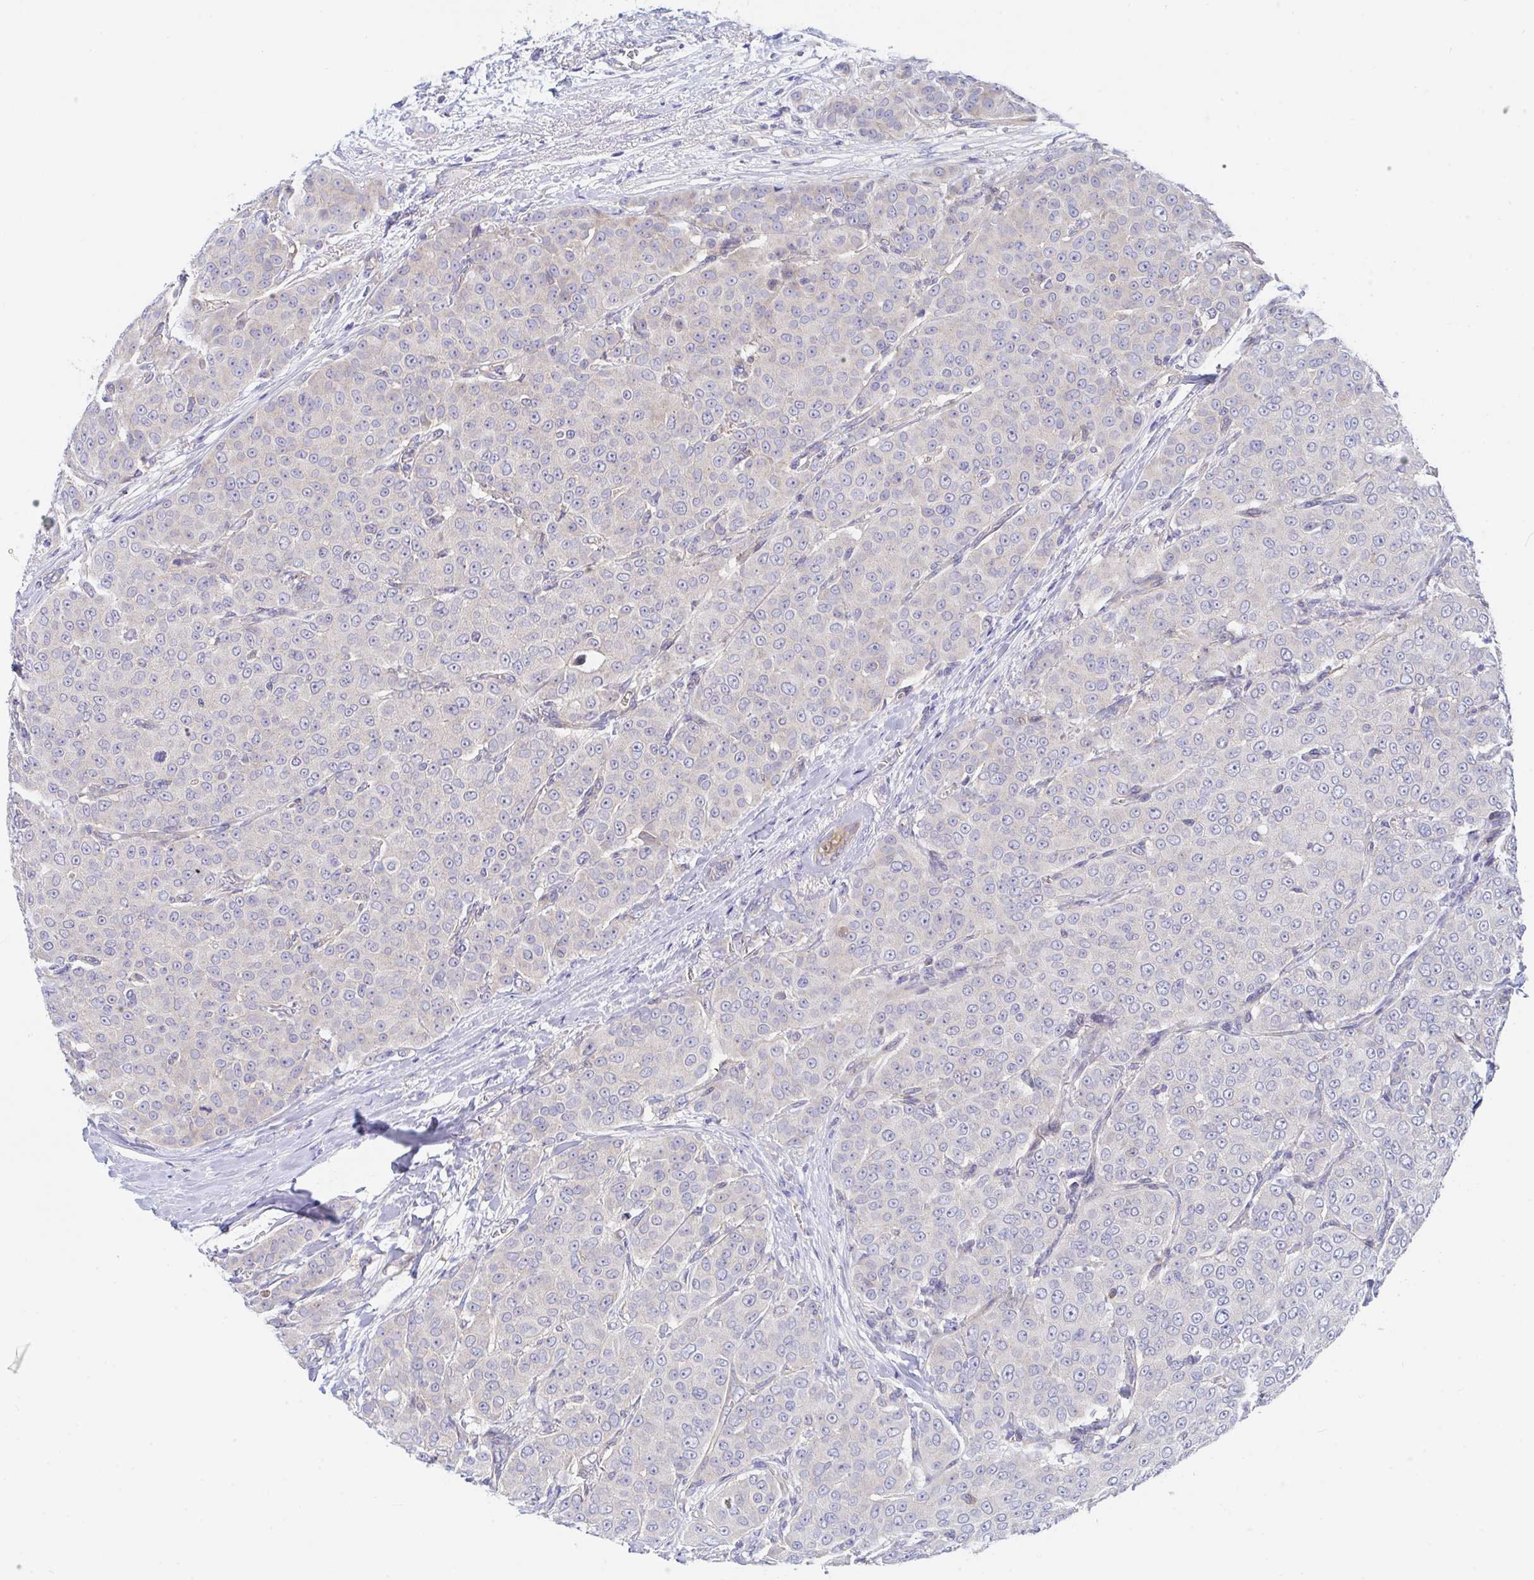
{"staining": {"intensity": "weak", "quantity": "<25%", "location": "cytoplasmic/membranous"}, "tissue": "breast cancer", "cell_type": "Tumor cells", "image_type": "cancer", "snomed": [{"axis": "morphology", "description": "Duct carcinoma"}, {"axis": "topography", "description": "Breast"}], "caption": "This is an IHC histopathology image of human breast cancer. There is no staining in tumor cells.", "gene": "P2RX3", "patient": {"sex": "female", "age": 91}}